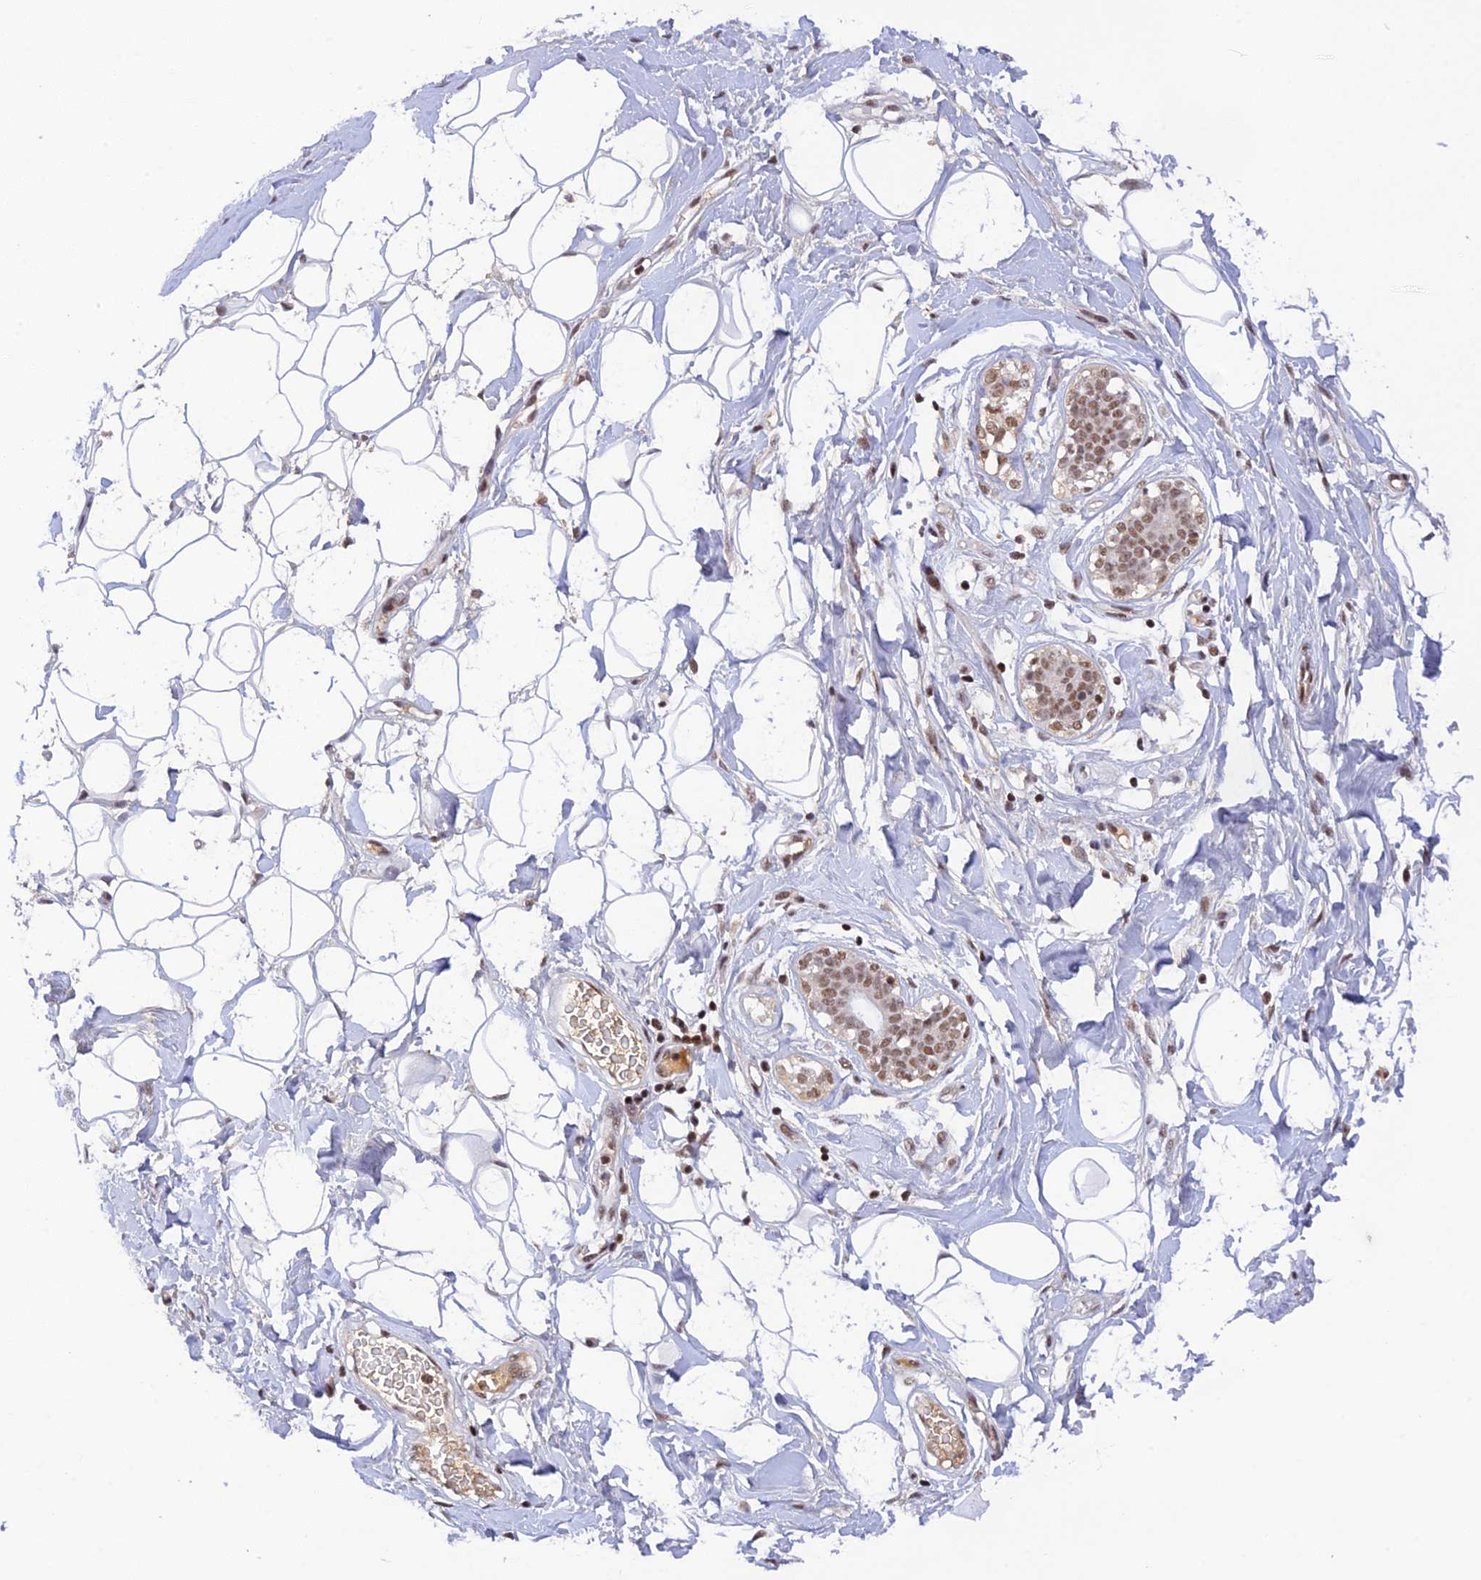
{"staining": {"intensity": "weak", "quantity": "25%-75%", "location": "nuclear"}, "tissue": "adipose tissue", "cell_type": "Adipocytes", "image_type": "normal", "snomed": [{"axis": "morphology", "description": "Normal tissue, NOS"}, {"axis": "topography", "description": "Breast"}], "caption": "IHC histopathology image of benign adipose tissue: human adipose tissue stained using immunohistochemistry reveals low levels of weak protein expression localized specifically in the nuclear of adipocytes, appearing as a nuclear brown color.", "gene": "THAP11", "patient": {"sex": "female", "age": 26}}